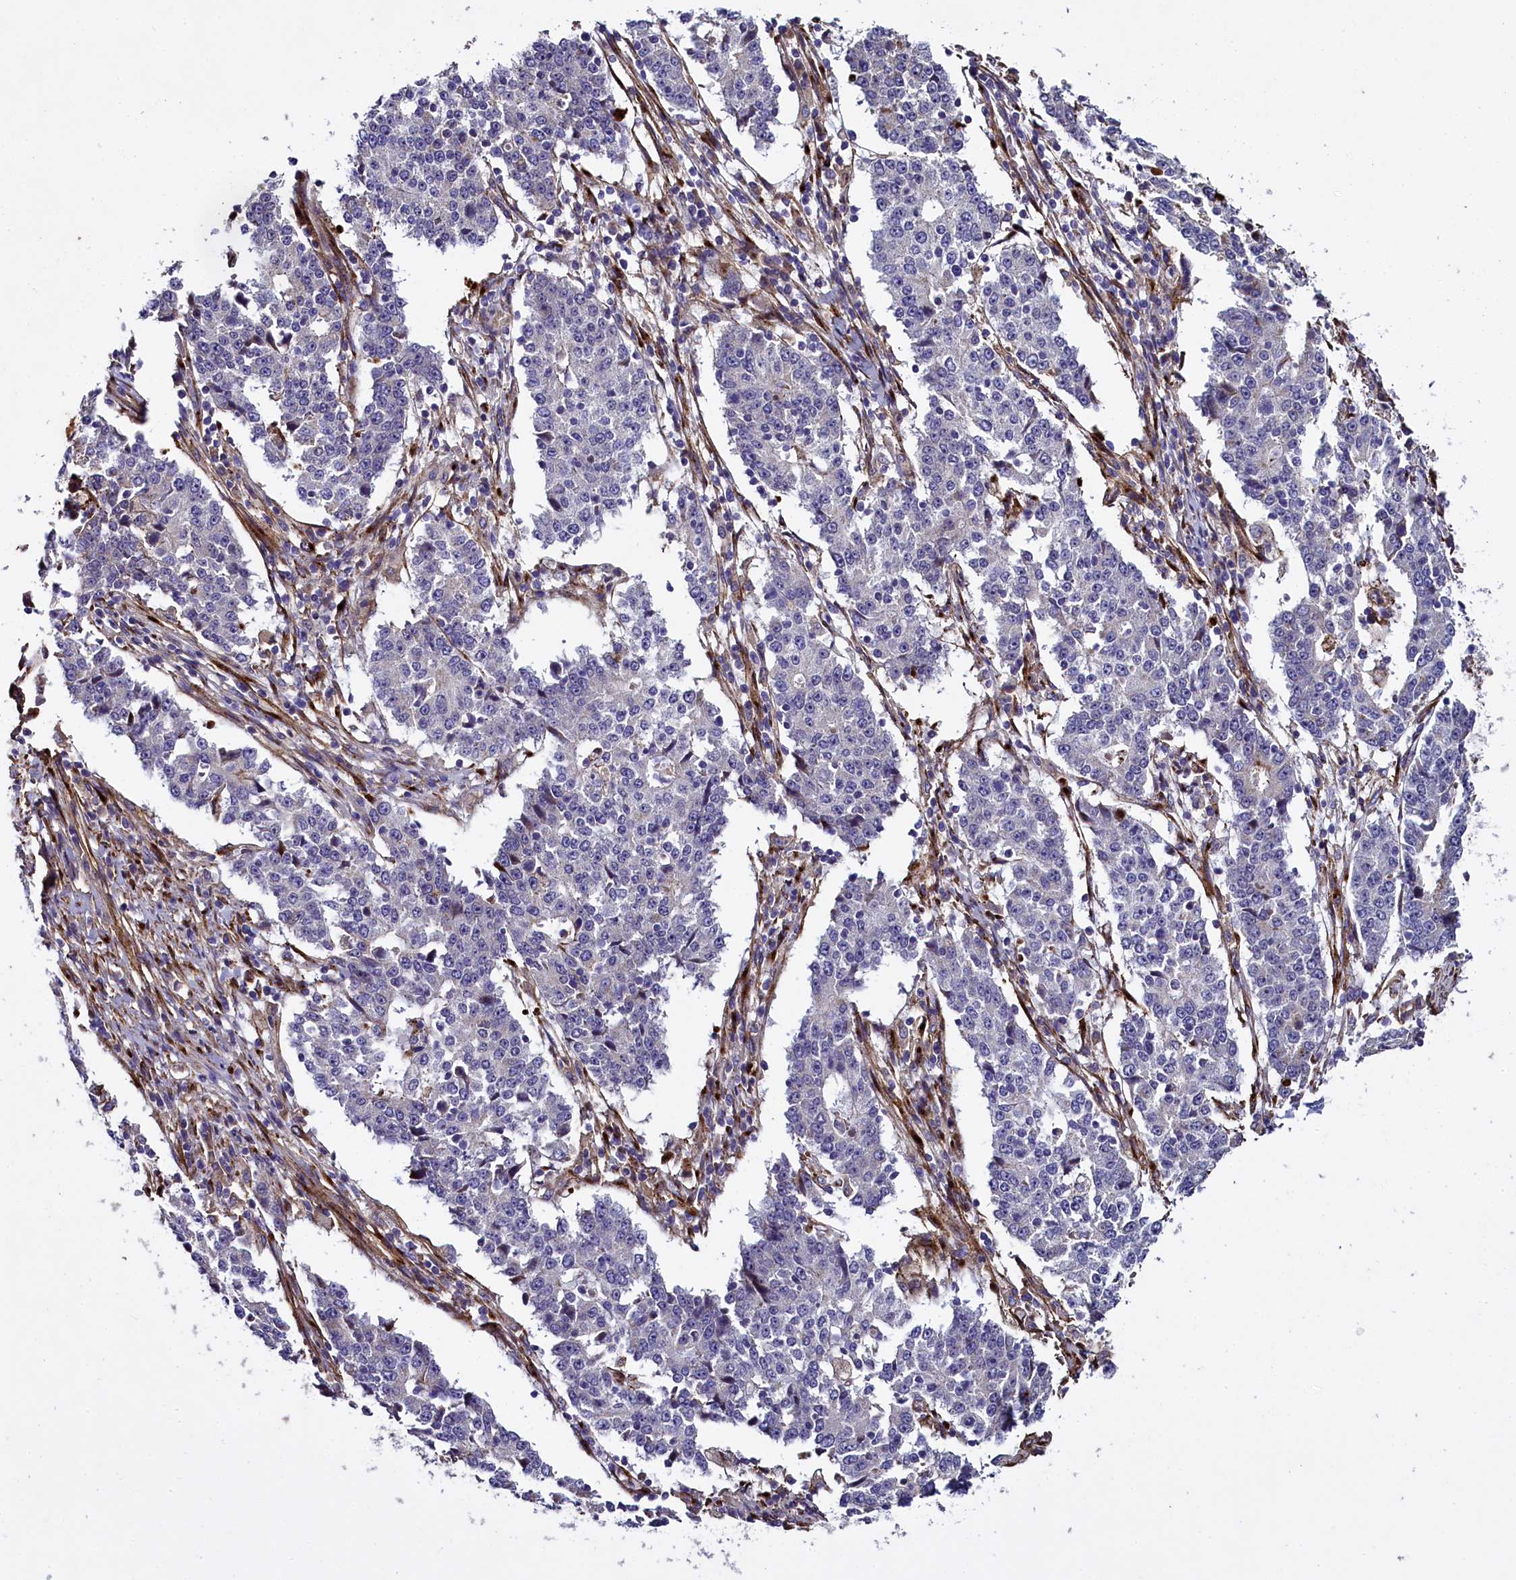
{"staining": {"intensity": "negative", "quantity": "none", "location": "none"}, "tissue": "stomach cancer", "cell_type": "Tumor cells", "image_type": "cancer", "snomed": [{"axis": "morphology", "description": "Adenocarcinoma, NOS"}, {"axis": "topography", "description": "Stomach"}], "caption": "This is an immunohistochemistry (IHC) photomicrograph of human adenocarcinoma (stomach). There is no expression in tumor cells.", "gene": "MRC2", "patient": {"sex": "male", "age": 59}}